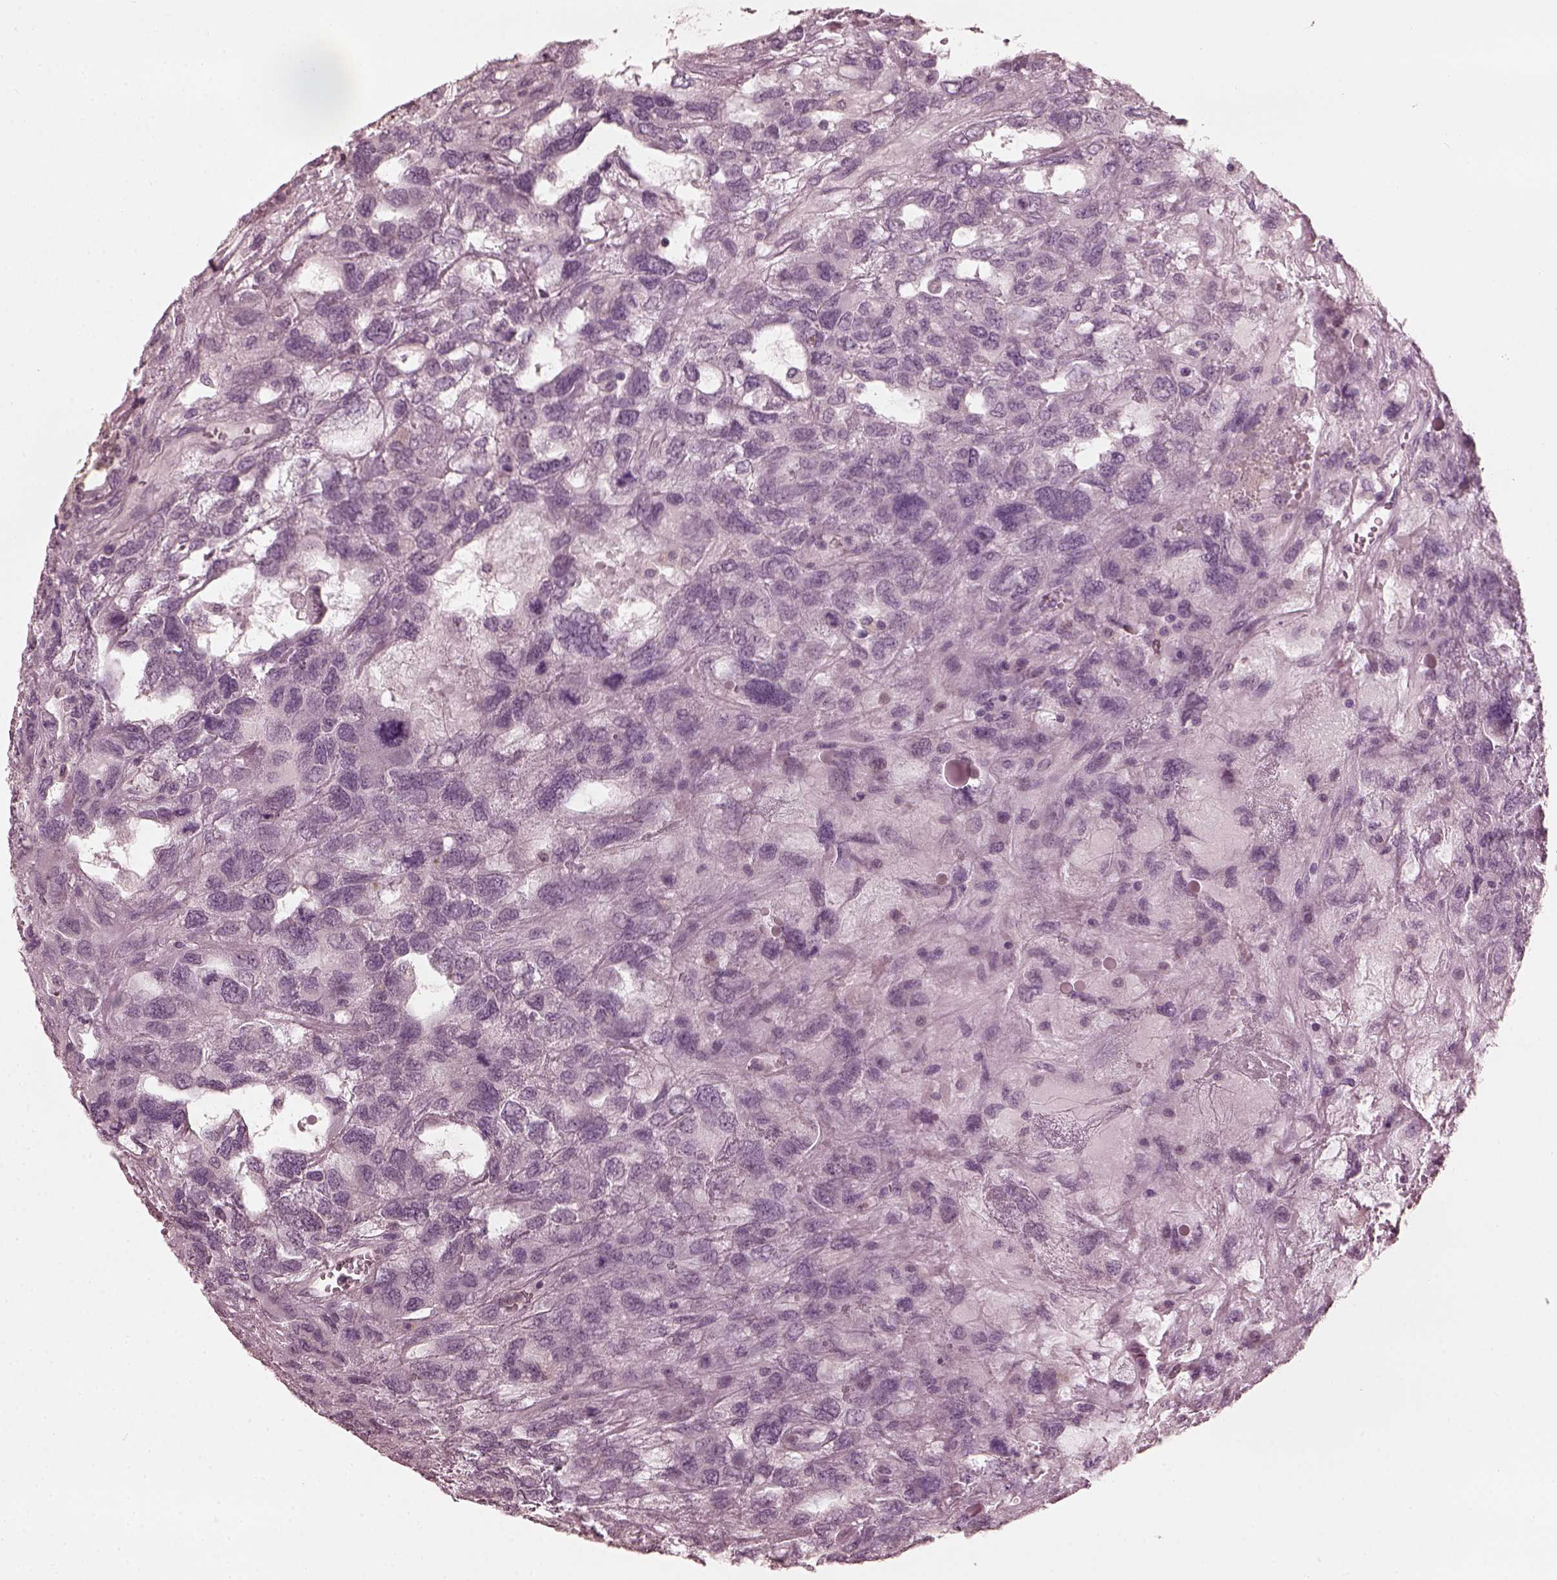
{"staining": {"intensity": "negative", "quantity": "none", "location": "none"}, "tissue": "testis cancer", "cell_type": "Tumor cells", "image_type": "cancer", "snomed": [{"axis": "morphology", "description": "Seminoma, NOS"}, {"axis": "topography", "description": "Testis"}], "caption": "Histopathology image shows no significant protein positivity in tumor cells of testis cancer (seminoma).", "gene": "CCDC170", "patient": {"sex": "male", "age": 52}}